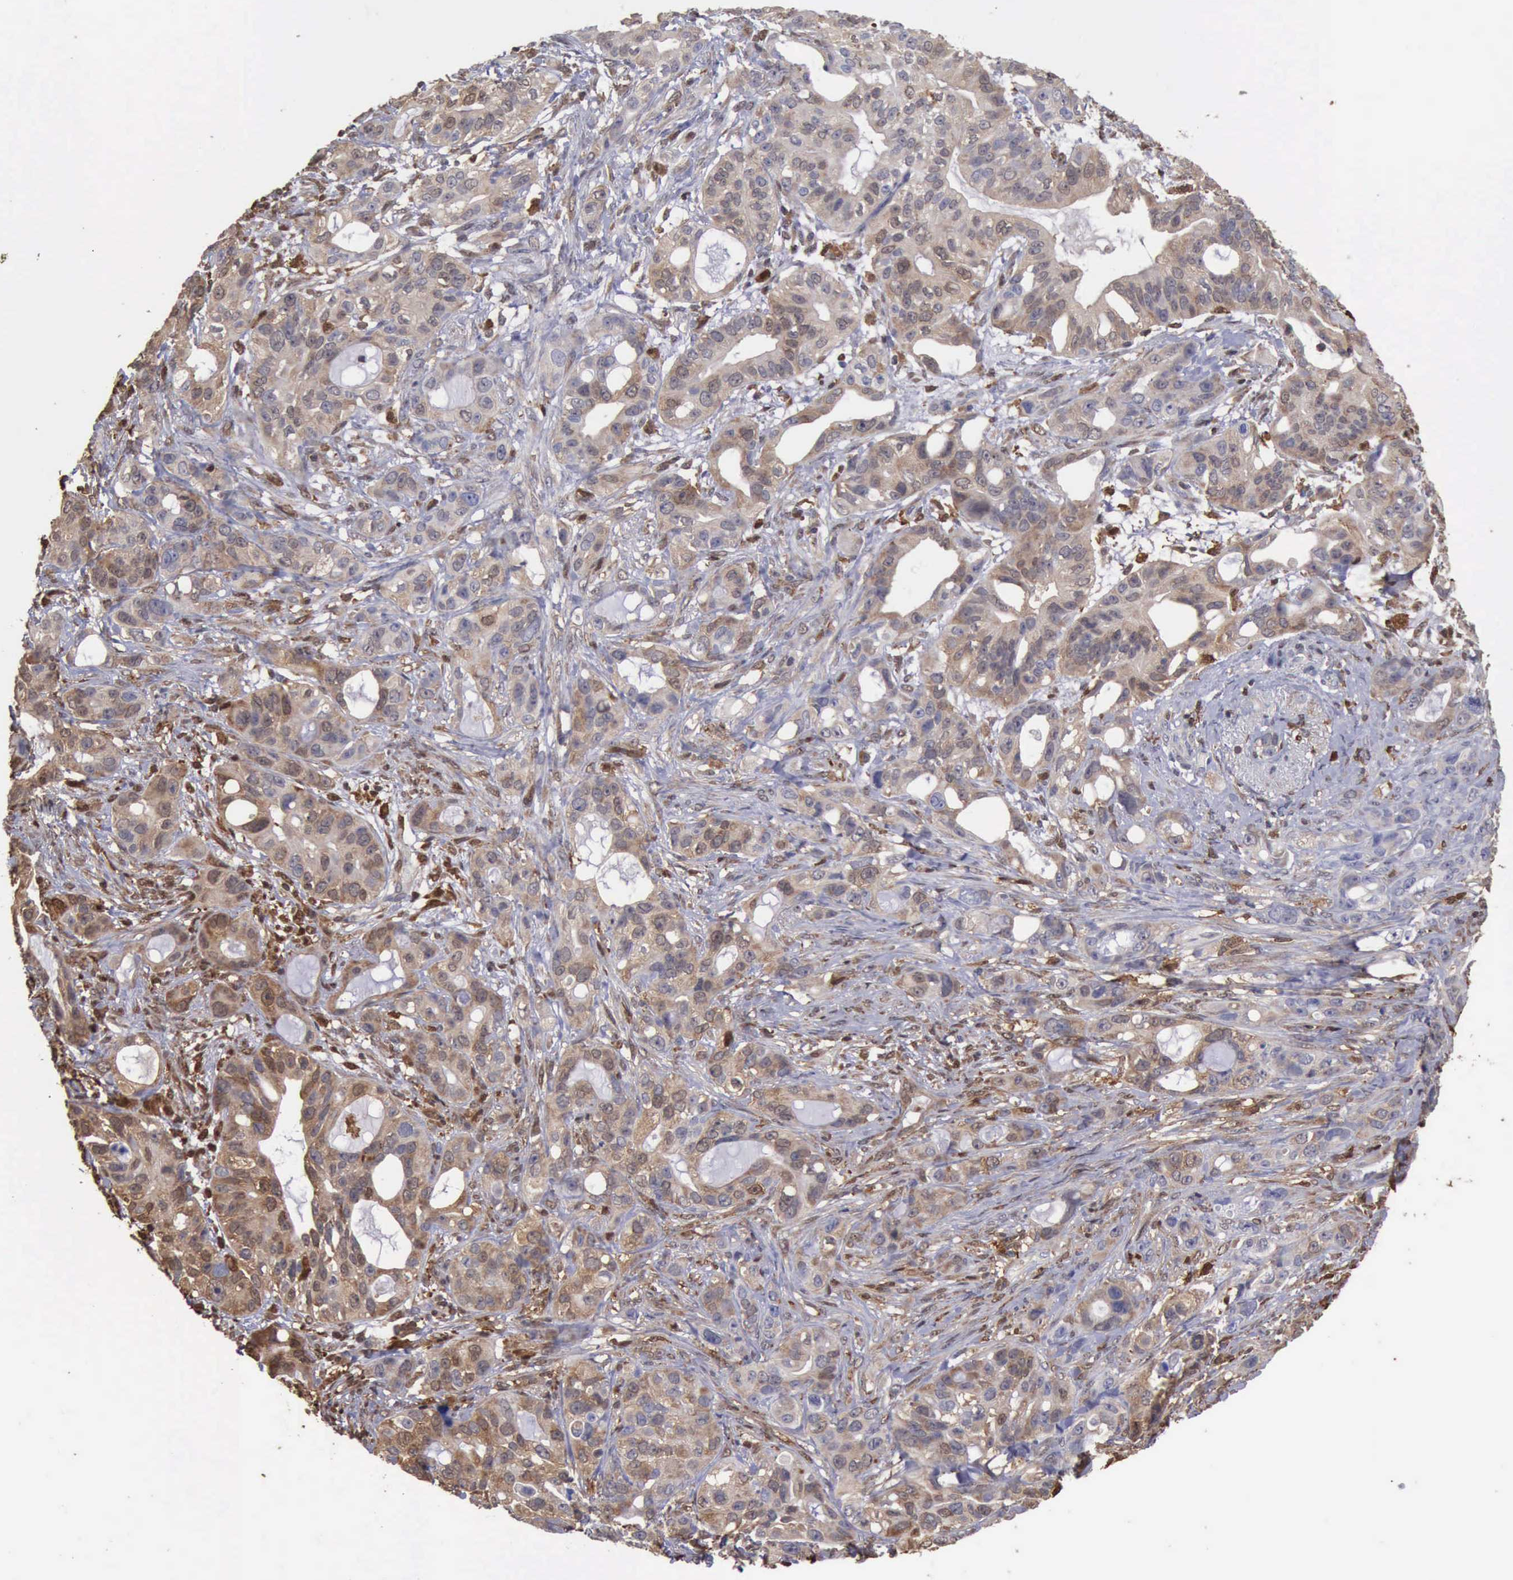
{"staining": {"intensity": "weak", "quantity": "25%-75%", "location": "cytoplasmic/membranous"}, "tissue": "stomach cancer", "cell_type": "Tumor cells", "image_type": "cancer", "snomed": [{"axis": "morphology", "description": "Adenocarcinoma, NOS"}, {"axis": "topography", "description": "Stomach, upper"}], "caption": "The photomicrograph shows a brown stain indicating the presence of a protein in the cytoplasmic/membranous of tumor cells in adenocarcinoma (stomach).", "gene": "STAT1", "patient": {"sex": "male", "age": 47}}